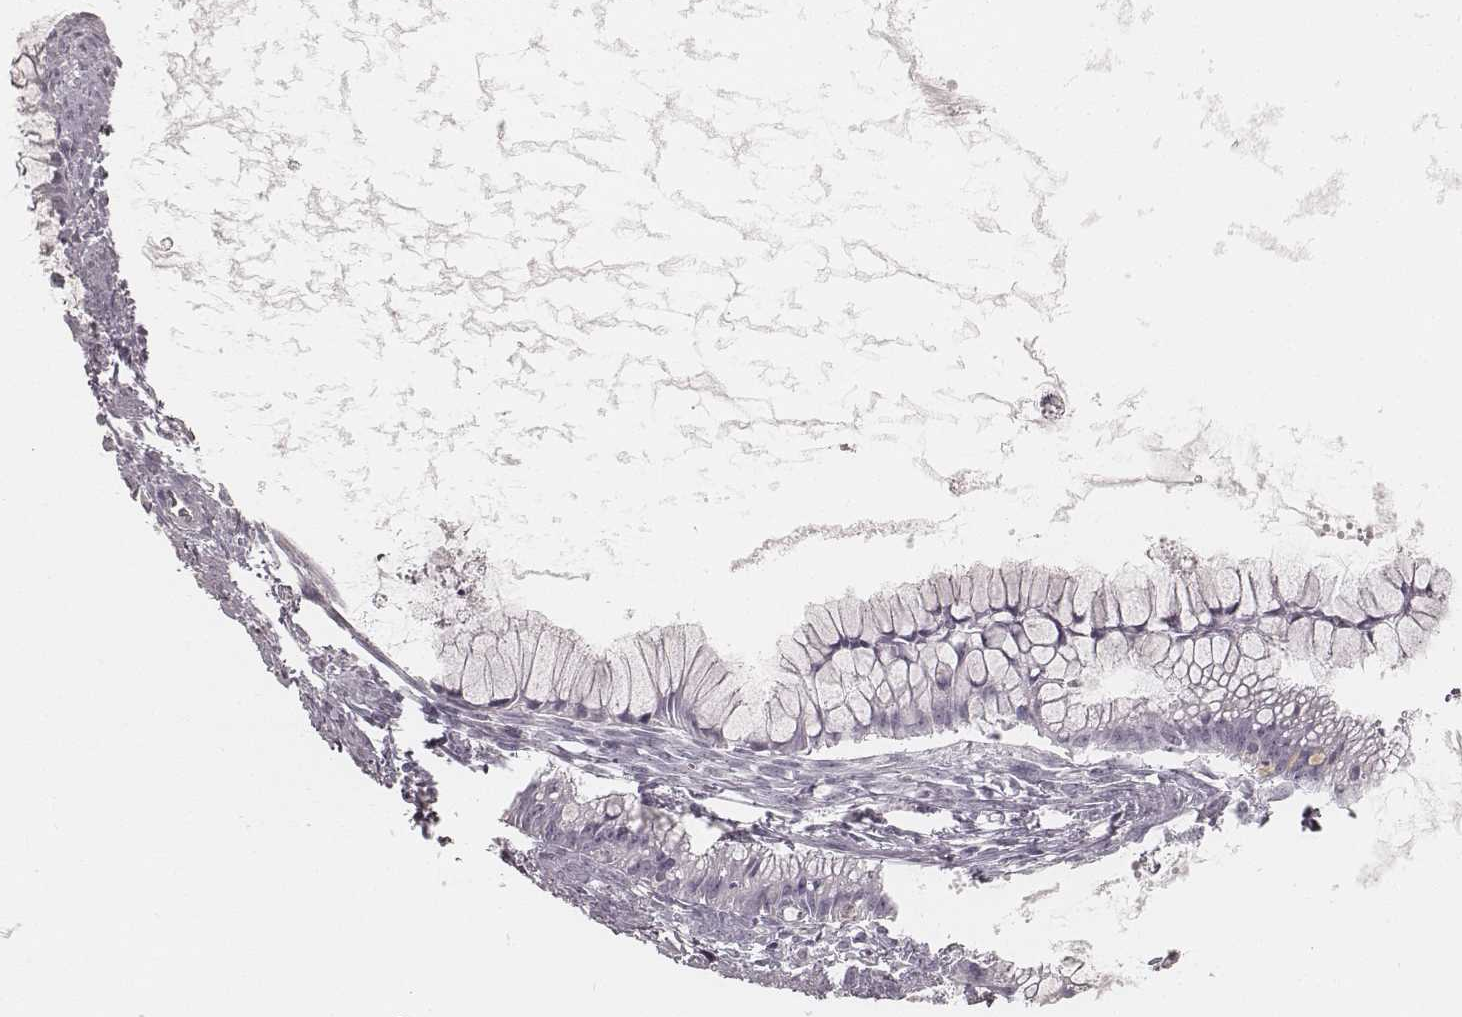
{"staining": {"intensity": "negative", "quantity": "none", "location": "none"}, "tissue": "ovarian cancer", "cell_type": "Tumor cells", "image_type": "cancer", "snomed": [{"axis": "morphology", "description": "Cystadenocarcinoma, mucinous, NOS"}, {"axis": "topography", "description": "Ovary"}], "caption": "A high-resolution histopathology image shows immunohistochemistry staining of ovarian cancer (mucinous cystadenocarcinoma), which reveals no significant positivity in tumor cells.", "gene": "KRT72", "patient": {"sex": "female", "age": 41}}